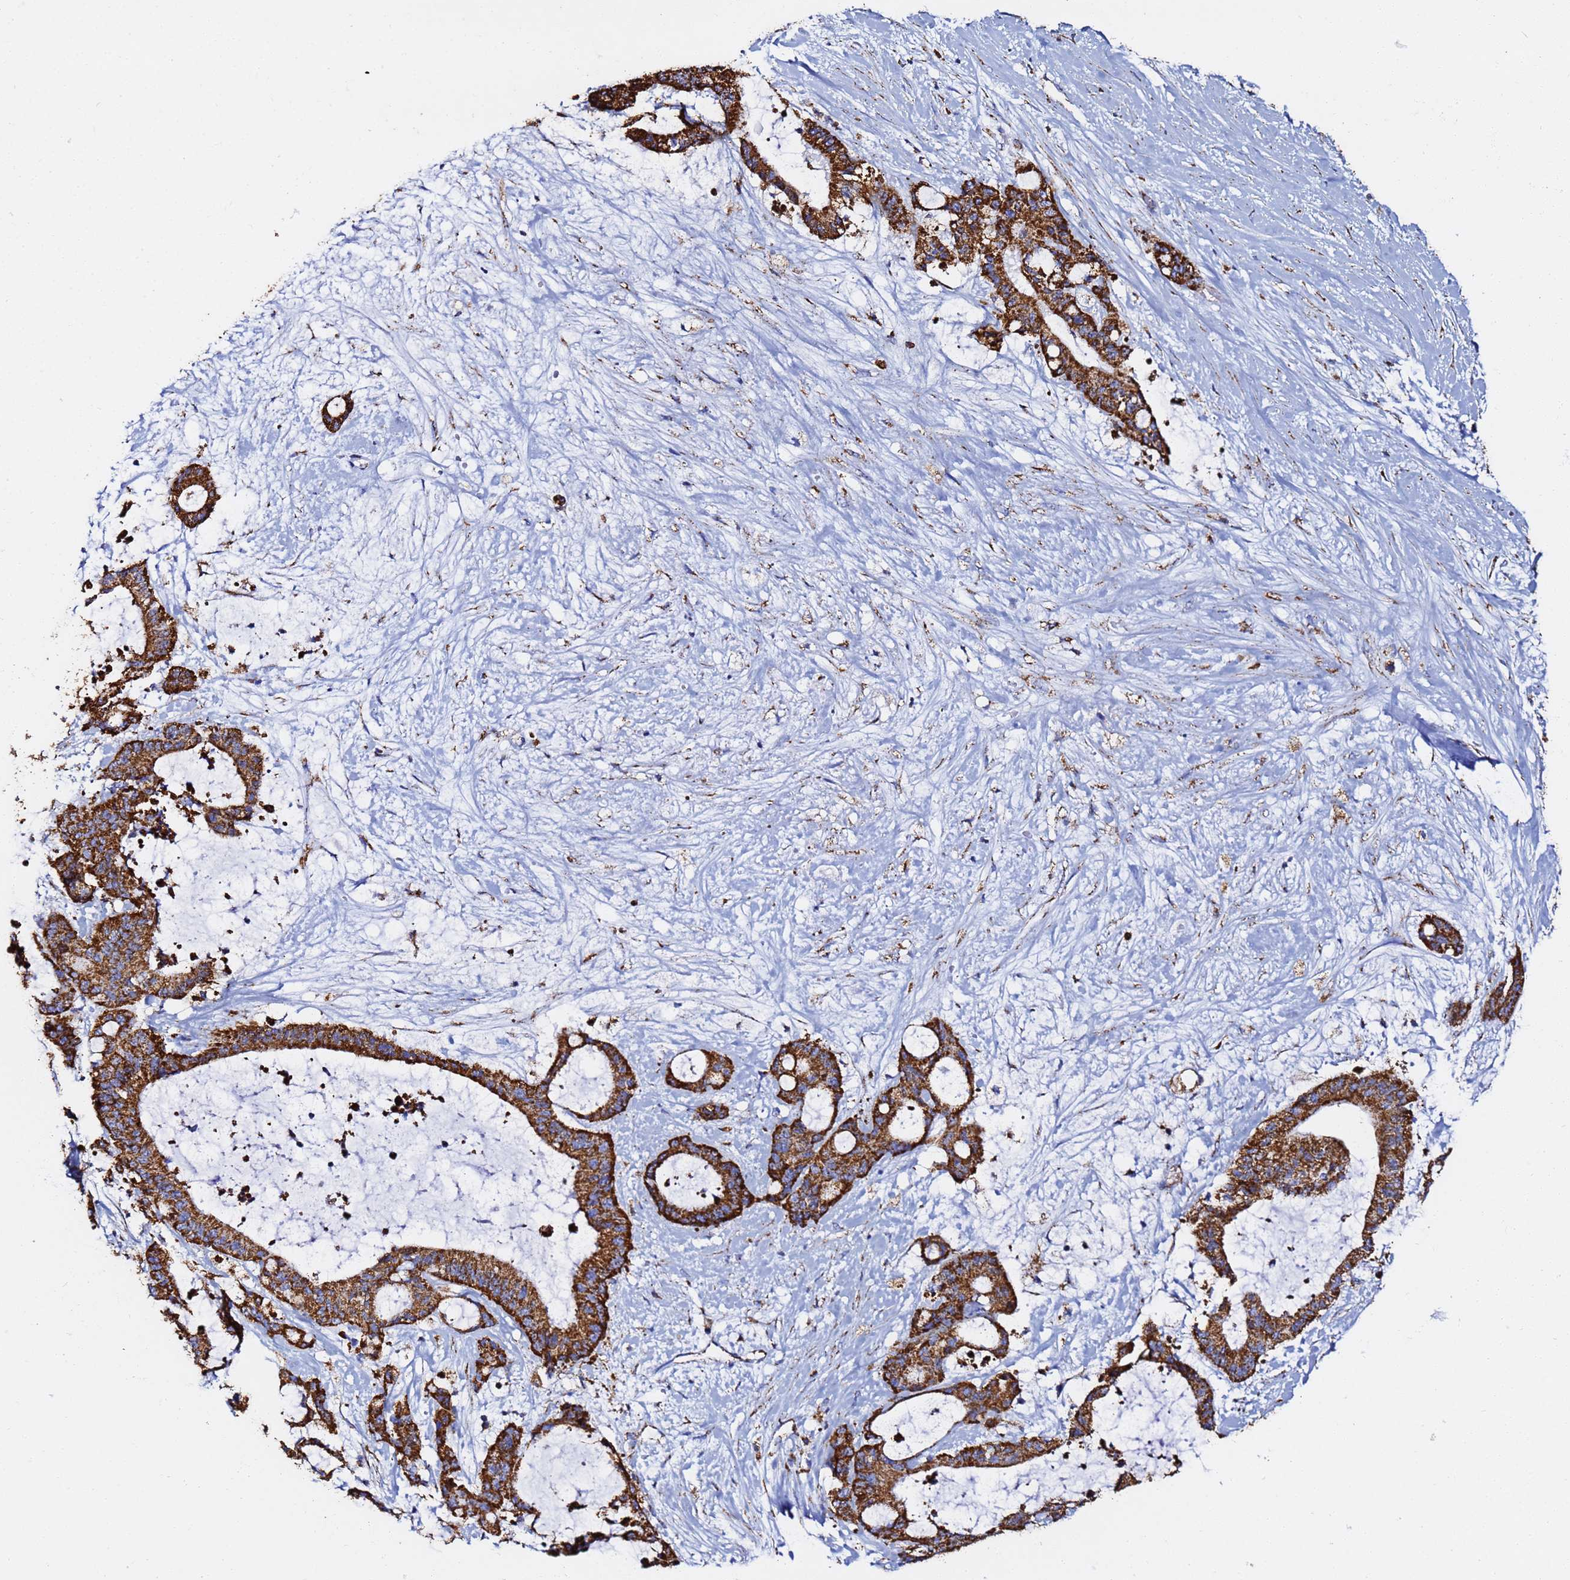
{"staining": {"intensity": "strong", "quantity": ">75%", "location": "cytoplasmic/membranous"}, "tissue": "liver cancer", "cell_type": "Tumor cells", "image_type": "cancer", "snomed": [{"axis": "morphology", "description": "Normal tissue, NOS"}, {"axis": "morphology", "description": "Cholangiocarcinoma"}, {"axis": "topography", "description": "Liver"}, {"axis": "topography", "description": "Peripheral nerve tissue"}], "caption": "Liver cholangiocarcinoma stained with immunohistochemistry (IHC) reveals strong cytoplasmic/membranous positivity in about >75% of tumor cells. The protein is shown in brown color, while the nuclei are stained blue.", "gene": "PHB2", "patient": {"sex": "female", "age": 73}}